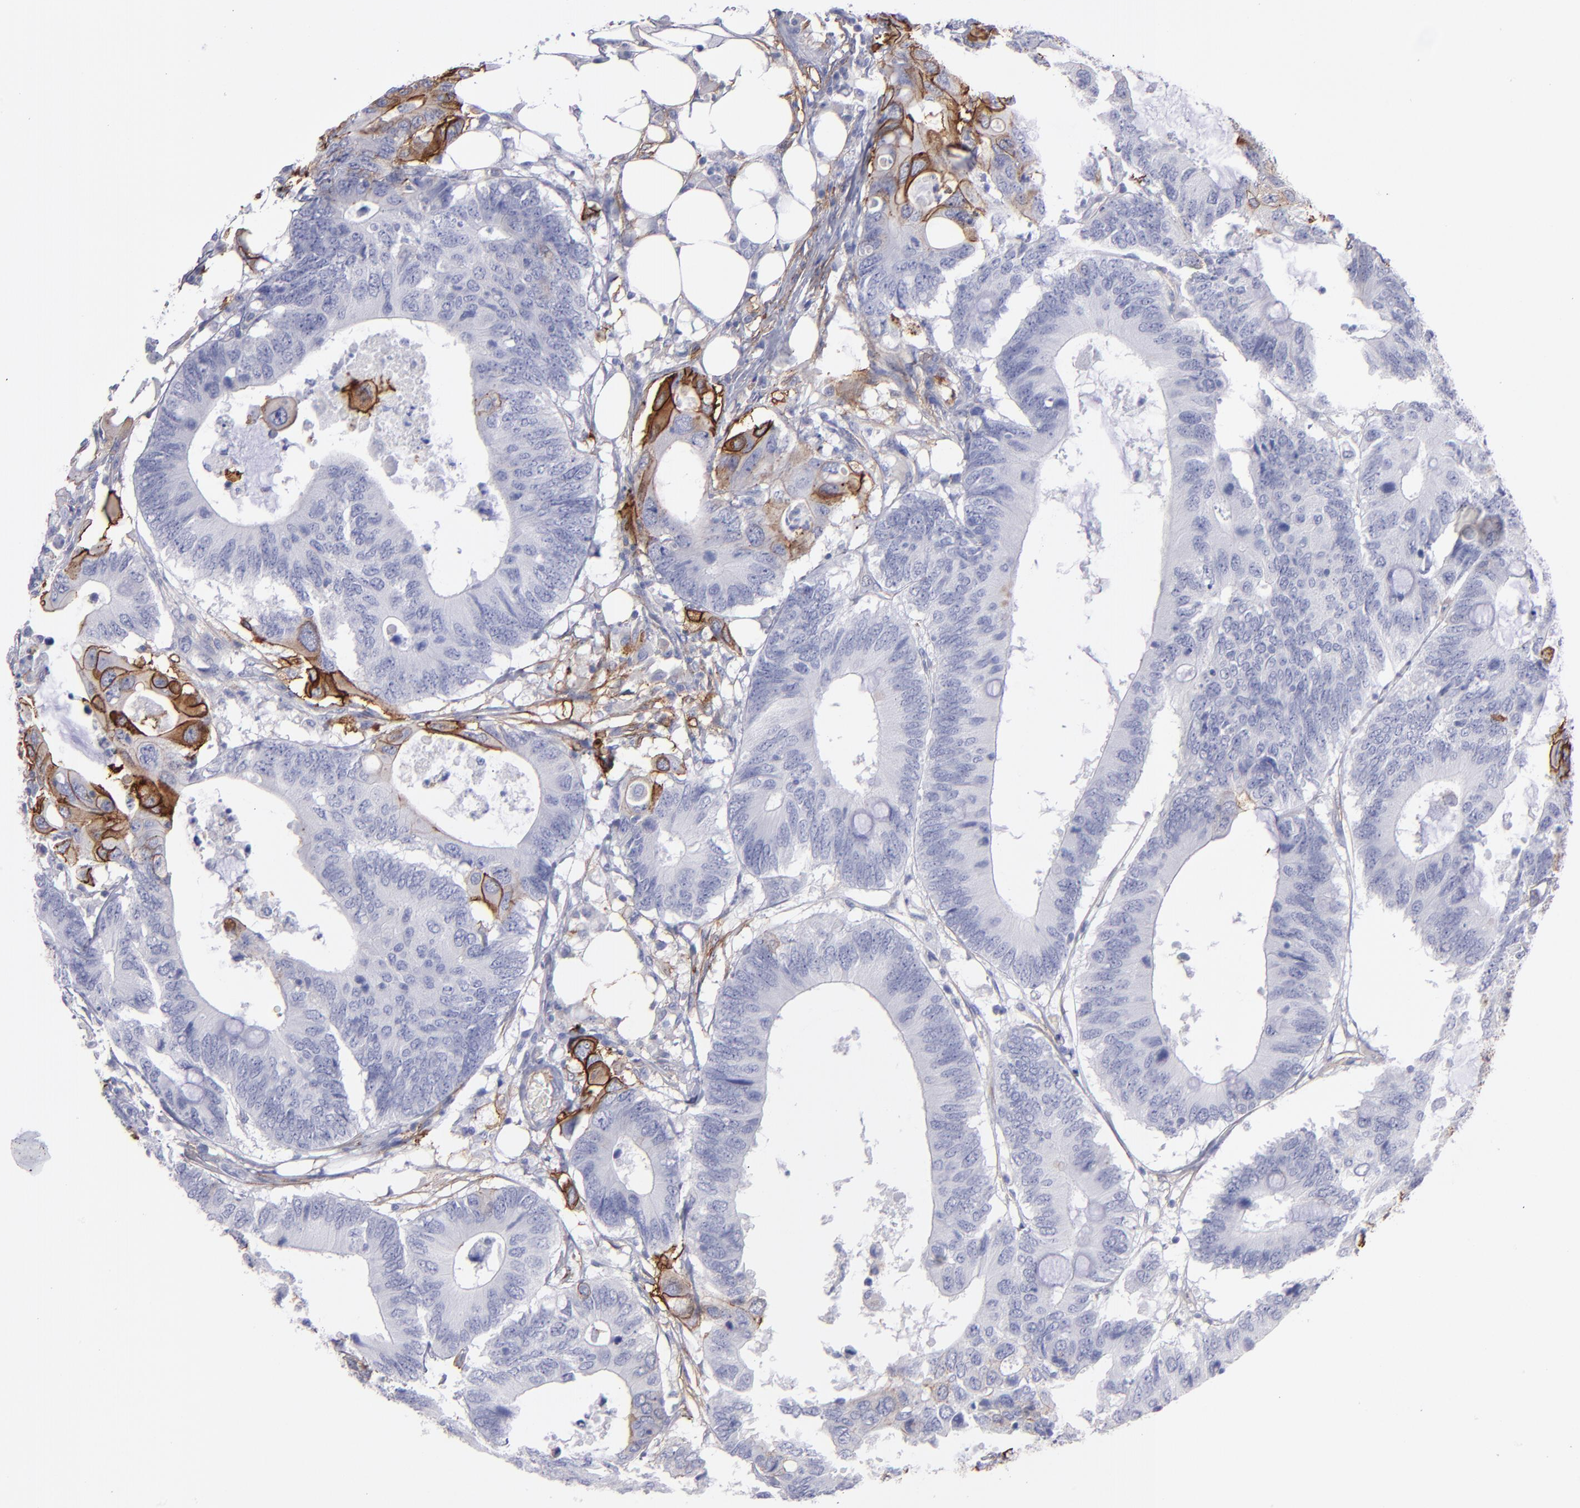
{"staining": {"intensity": "strong", "quantity": "<25%", "location": "cytoplasmic/membranous"}, "tissue": "colorectal cancer", "cell_type": "Tumor cells", "image_type": "cancer", "snomed": [{"axis": "morphology", "description": "Adenocarcinoma, NOS"}, {"axis": "topography", "description": "Colon"}], "caption": "The image exhibits a brown stain indicating the presence of a protein in the cytoplasmic/membranous of tumor cells in colorectal cancer.", "gene": "AHNAK2", "patient": {"sex": "male", "age": 71}}